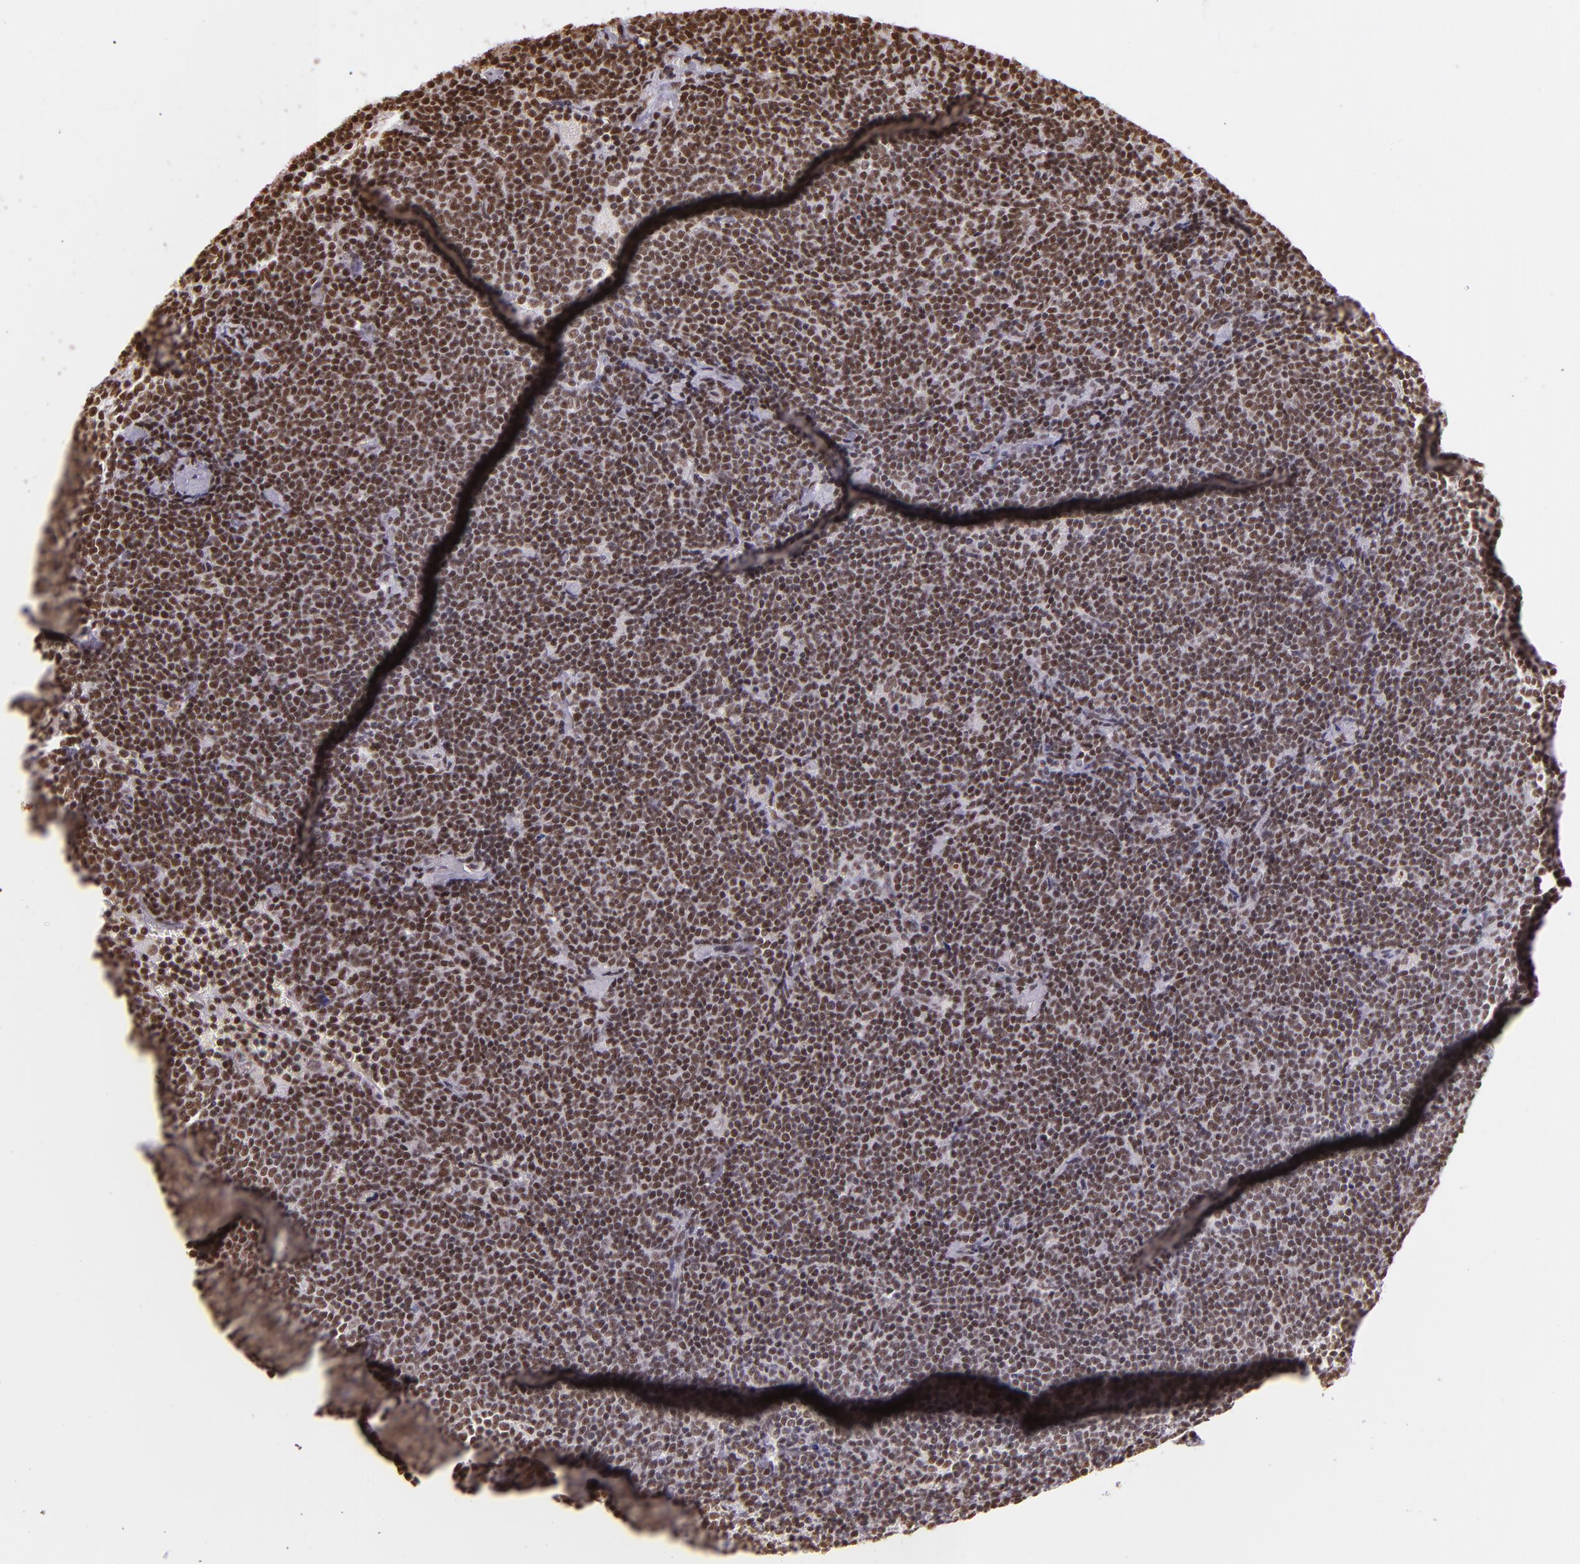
{"staining": {"intensity": "moderate", "quantity": ">75%", "location": "nuclear"}, "tissue": "lymphoma", "cell_type": "Tumor cells", "image_type": "cancer", "snomed": [{"axis": "morphology", "description": "Malignant lymphoma, non-Hodgkin's type, Low grade"}, {"axis": "topography", "description": "Lymph node"}], "caption": "Protein staining by IHC shows moderate nuclear staining in about >75% of tumor cells in lymphoma.", "gene": "USF1", "patient": {"sex": "male", "age": 65}}